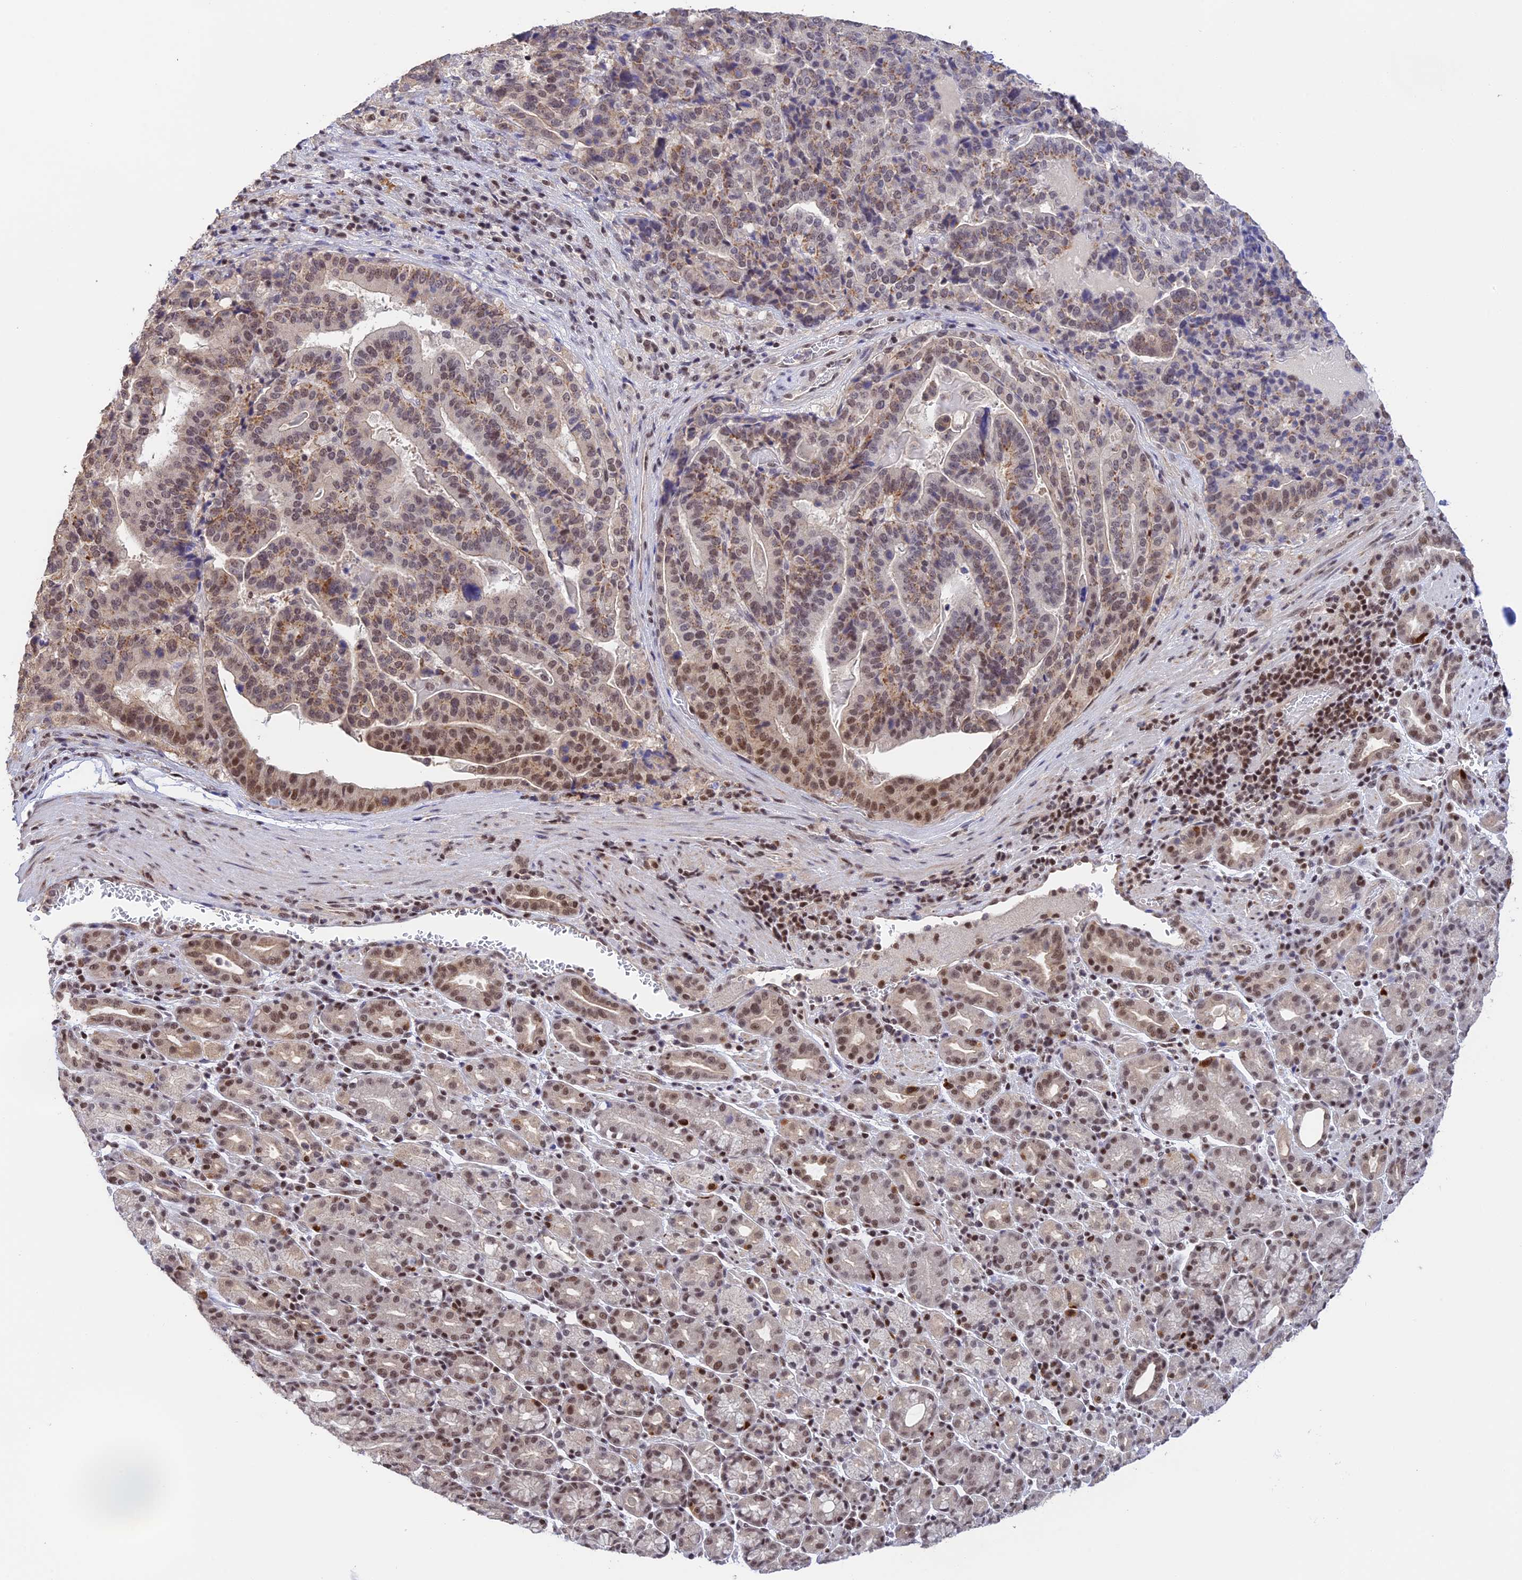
{"staining": {"intensity": "moderate", "quantity": ">75%", "location": "nuclear"}, "tissue": "stomach cancer", "cell_type": "Tumor cells", "image_type": "cancer", "snomed": [{"axis": "morphology", "description": "Adenocarcinoma, NOS"}, {"axis": "topography", "description": "Stomach"}], "caption": "Immunohistochemistry staining of stomach cancer, which displays medium levels of moderate nuclear staining in about >75% of tumor cells indicating moderate nuclear protein staining. The staining was performed using DAB (3,3'-diaminobenzidine) (brown) for protein detection and nuclei were counterstained in hematoxylin (blue).", "gene": "THAP11", "patient": {"sex": "male", "age": 48}}